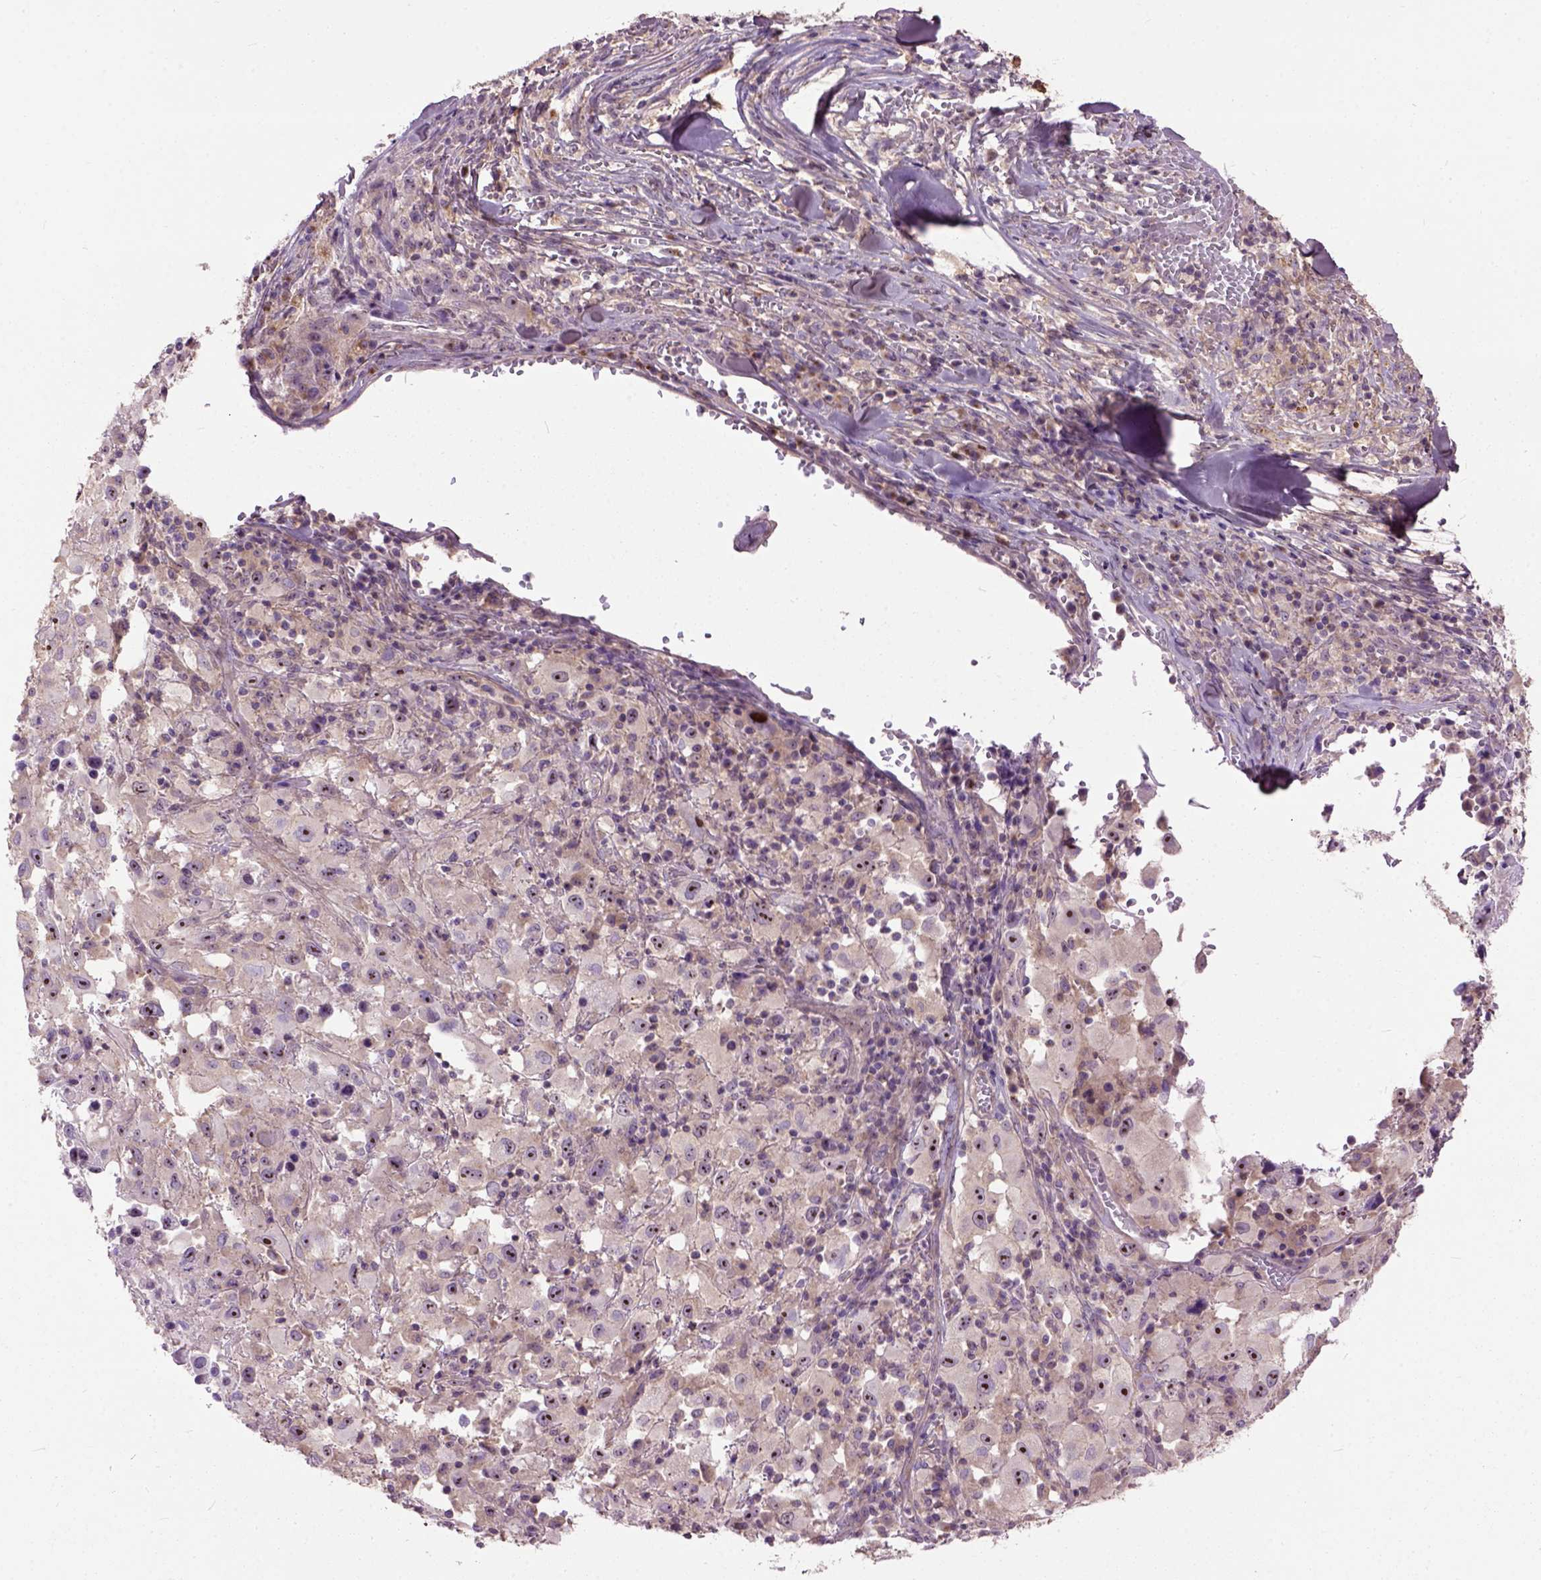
{"staining": {"intensity": "moderate", "quantity": "<25%", "location": "nuclear"}, "tissue": "melanoma", "cell_type": "Tumor cells", "image_type": "cancer", "snomed": [{"axis": "morphology", "description": "Malignant melanoma, Metastatic site"}, {"axis": "topography", "description": "Soft tissue"}], "caption": "Immunohistochemical staining of human melanoma displays moderate nuclear protein staining in about <25% of tumor cells.", "gene": "MAPT", "patient": {"sex": "male", "age": 50}}